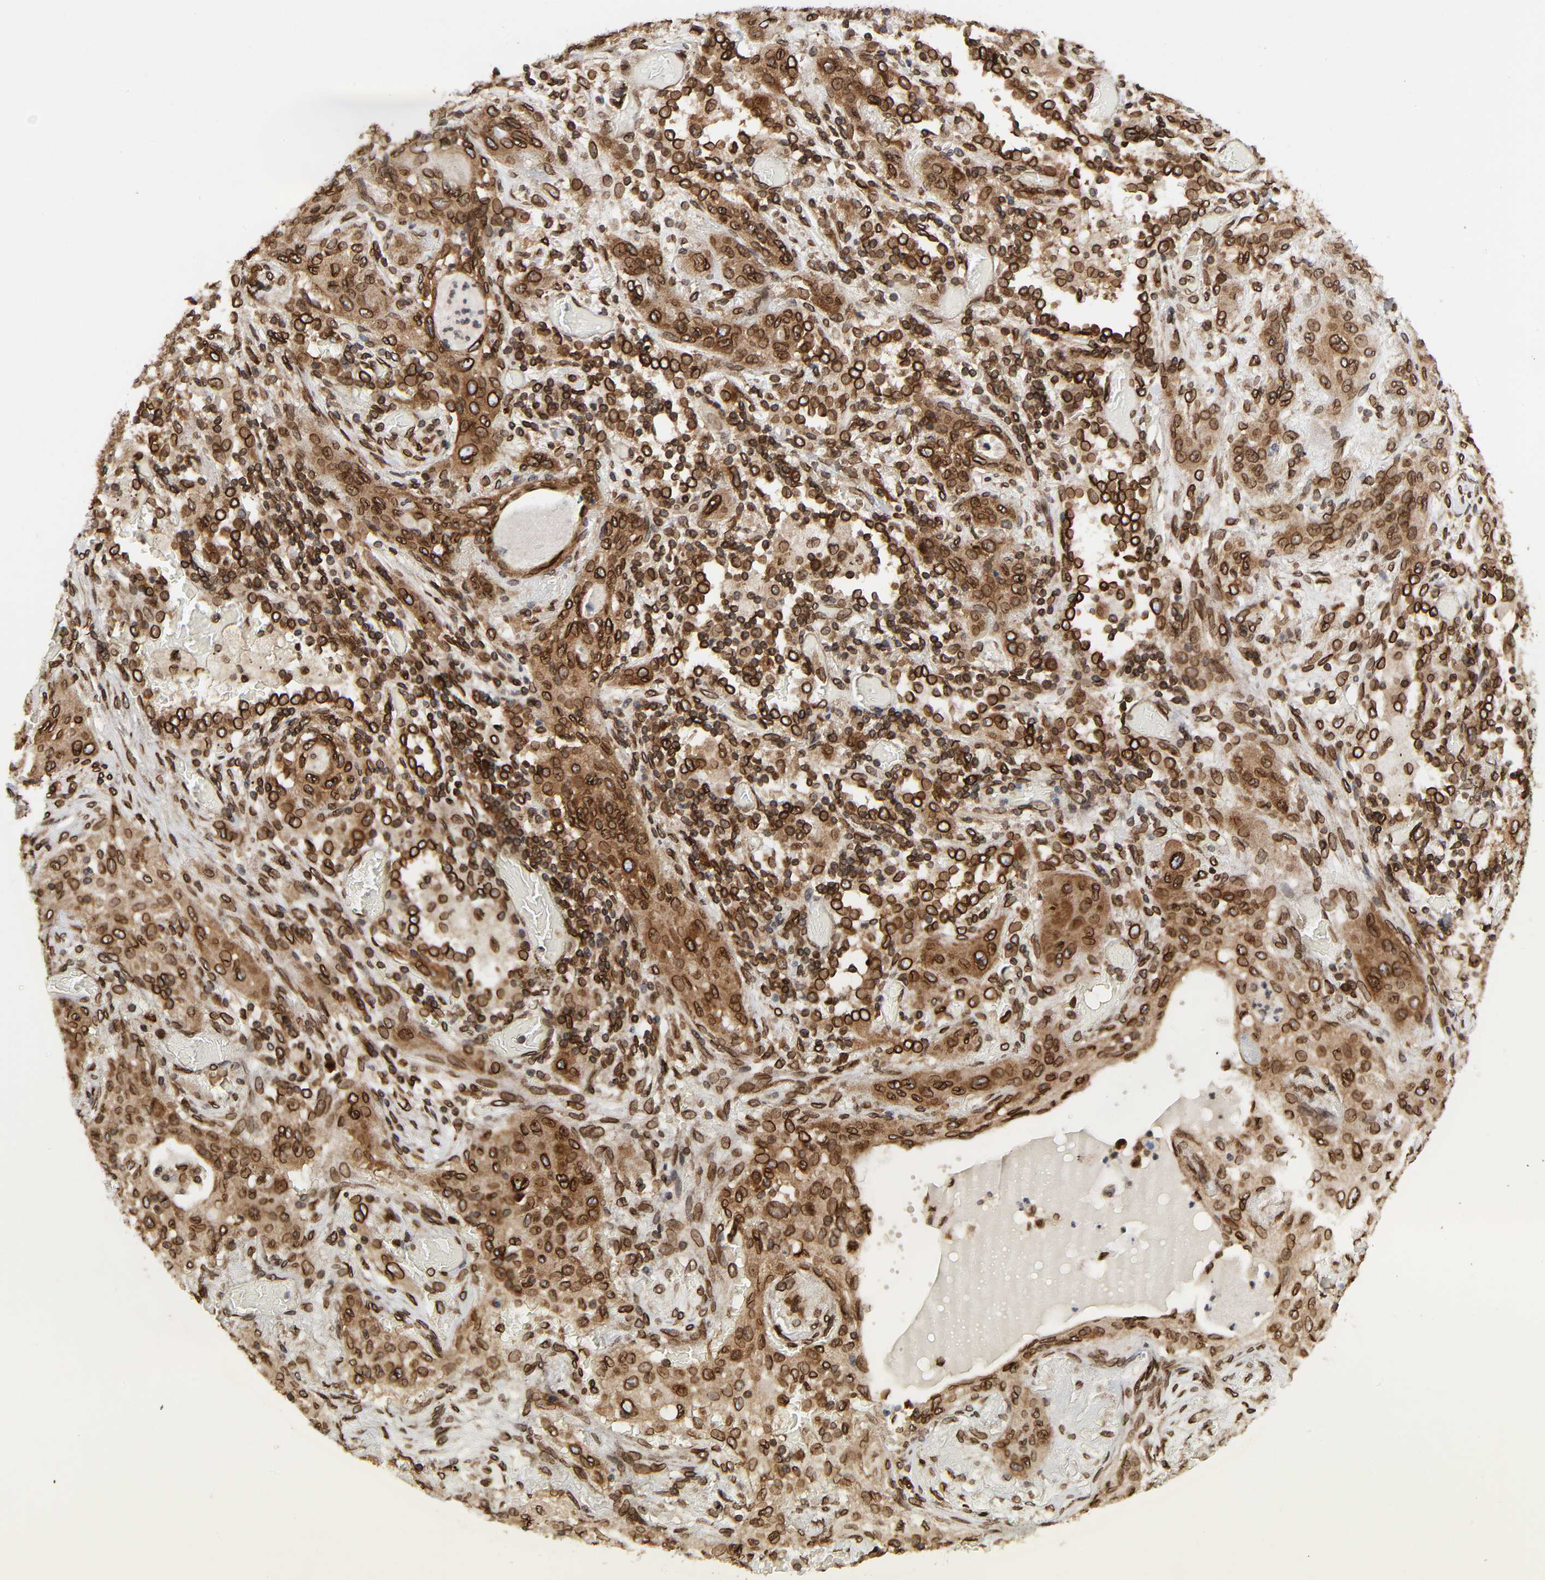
{"staining": {"intensity": "strong", "quantity": ">75%", "location": "cytoplasmic/membranous,nuclear"}, "tissue": "lung cancer", "cell_type": "Tumor cells", "image_type": "cancer", "snomed": [{"axis": "morphology", "description": "Squamous cell carcinoma, NOS"}, {"axis": "topography", "description": "Lung"}], "caption": "High-power microscopy captured an IHC image of lung cancer (squamous cell carcinoma), revealing strong cytoplasmic/membranous and nuclear expression in about >75% of tumor cells. Ihc stains the protein of interest in brown and the nuclei are stained blue.", "gene": "RANGAP1", "patient": {"sex": "female", "age": 47}}